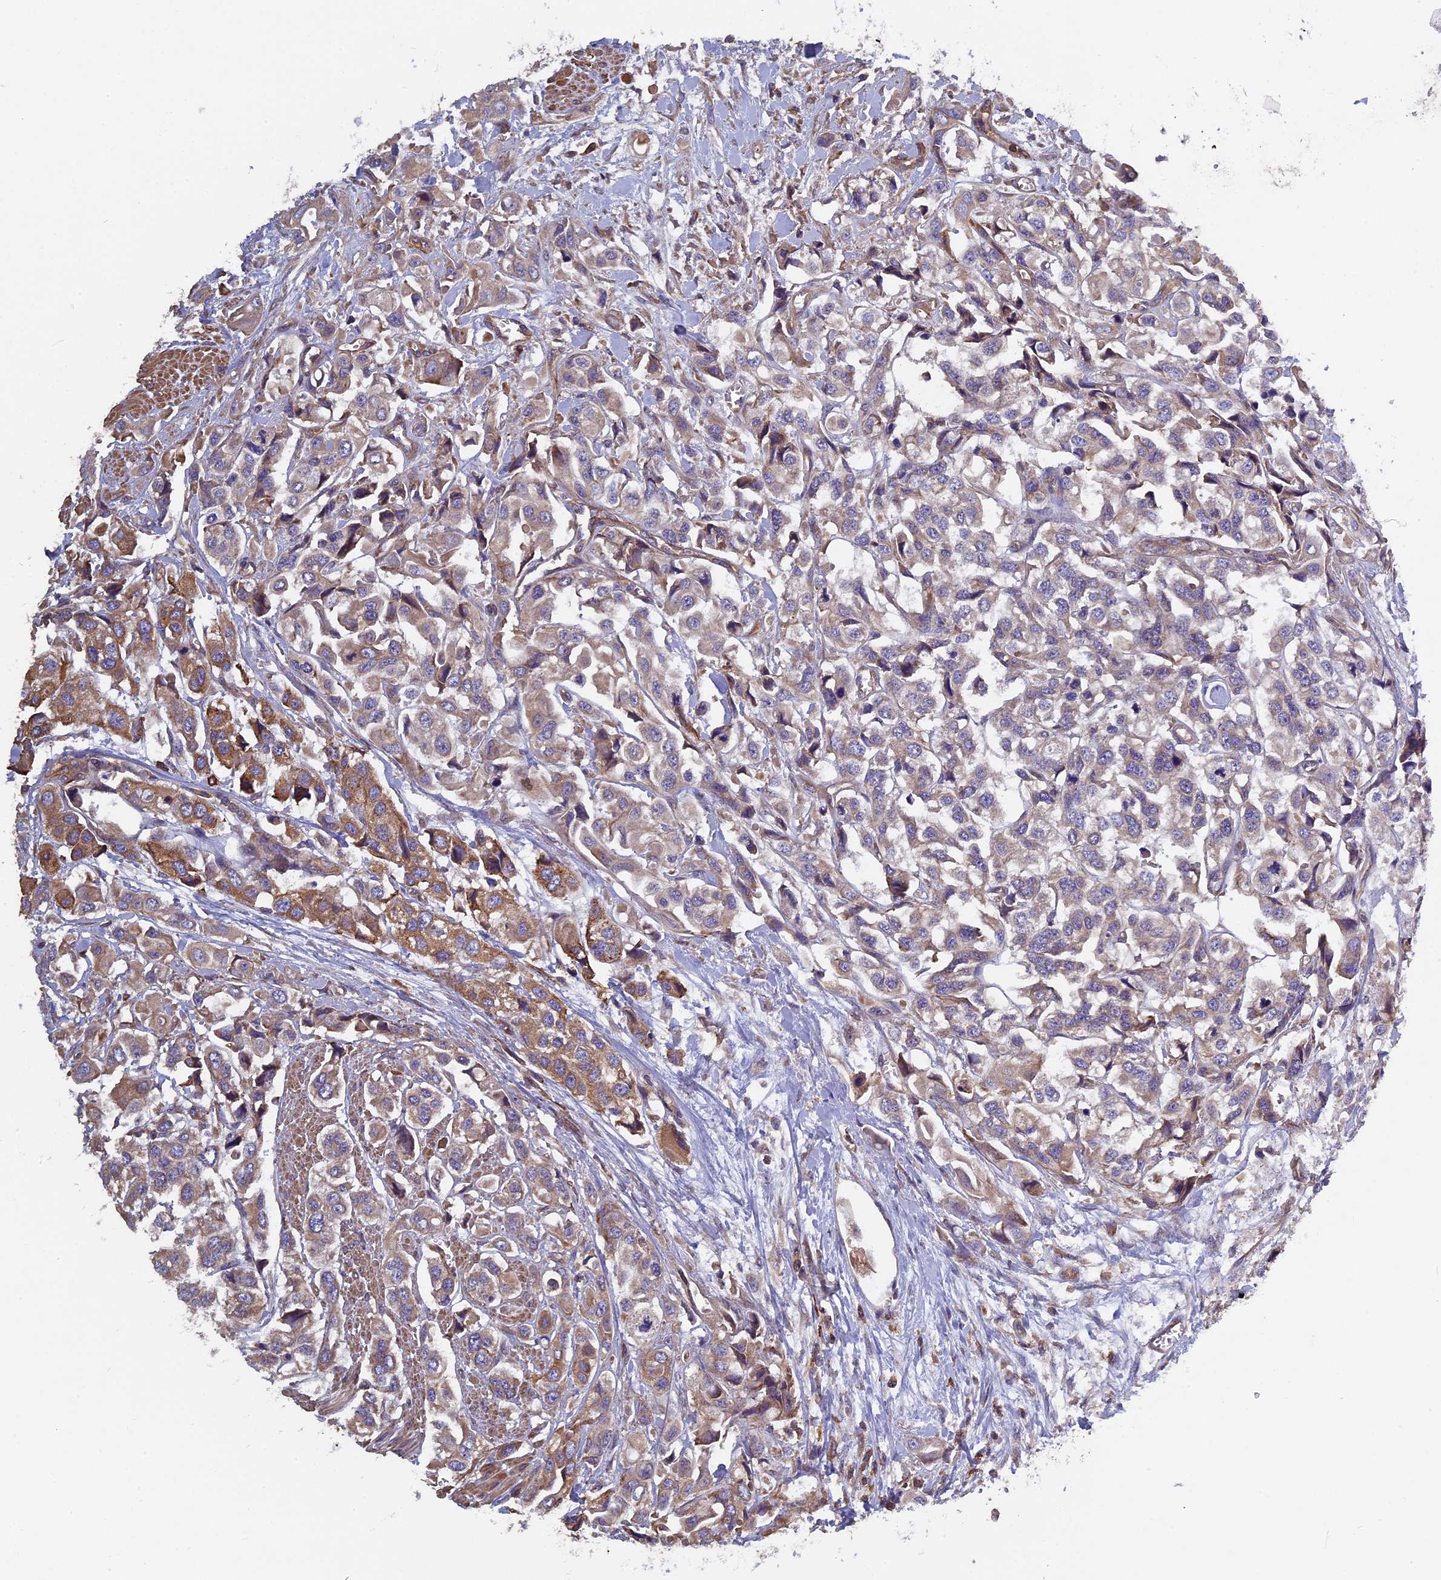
{"staining": {"intensity": "moderate", "quantity": "25%-75%", "location": "cytoplasmic/membranous"}, "tissue": "urothelial cancer", "cell_type": "Tumor cells", "image_type": "cancer", "snomed": [{"axis": "morphology", "description": "Urothelial carcinoma, High grade"}, {"axis": "topography", "description": "Urinary bladder"}], "caption": "The immunohistochemical stain shows moderate cytoplasmic/membranous positivity in tumor cells of urothelial cancer tissue.", "gene": "CCDC153", "patient": {"sex": "male", "age": 67}}